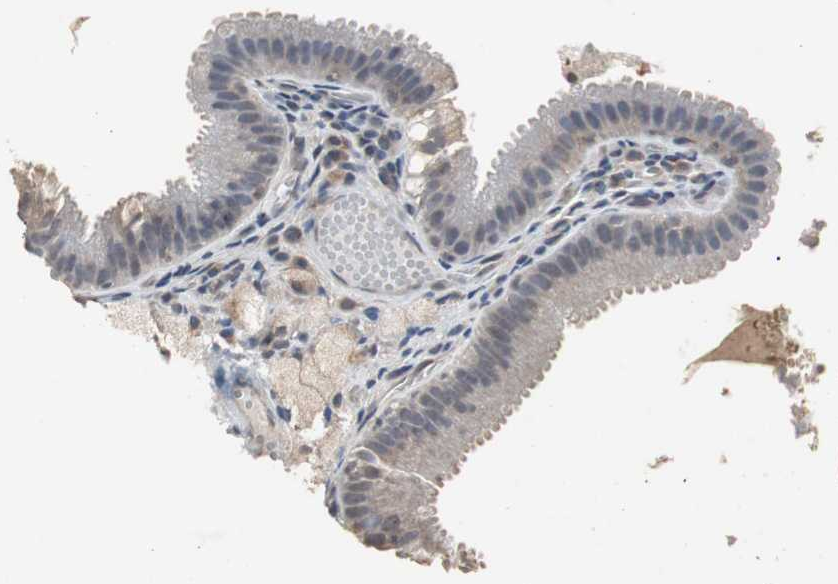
{"staining": {"intensity": "negative", "quantity": "none", "location": "none"}, "tissue": "gallbladder", "cell_type": "Glandular cells", "image_type": "normal", "snomed": [{"axis": "morphology", "description": "Normal tissue, NOS"}, {"axis": "topography", "description": "Gallbladder"}], "caption": "The immunohistochemistry (IHC) histopathology image has no significant staining in glandular cells of gallbladder. (Stains: DAB (3,3'-diaminobenzidine) immunohistochemistry (IHC) with hematoxylin counter stain, Microscopy: brightfield microscopy at high magnification).", "gene": "ATP2B2", "patient": {"sex": "female", "age": 24}}